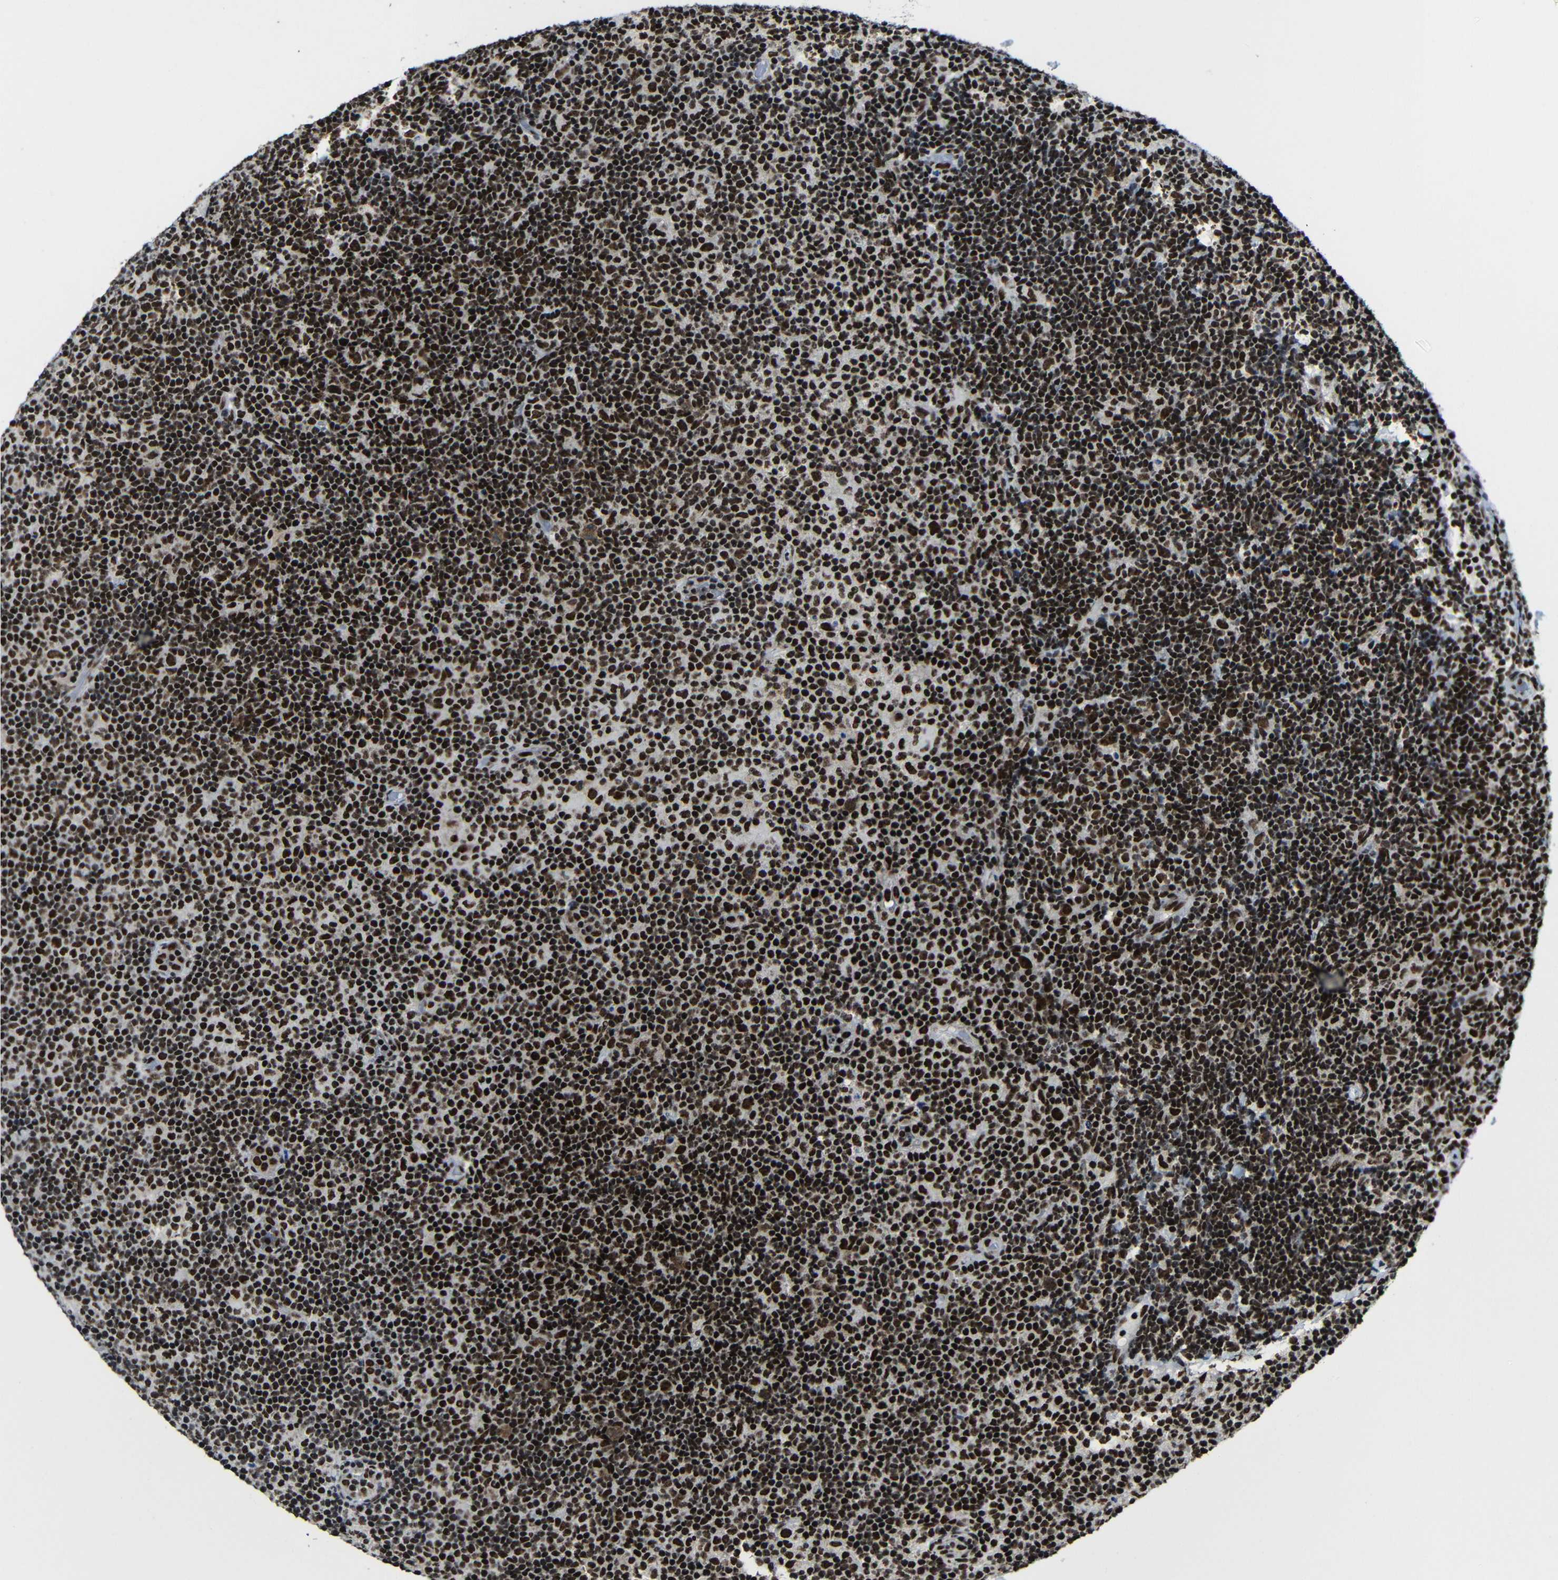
{"staining": {"intensity": "strong", "quantity": ">75%", "location": "nuclear"}, "tissue": "lymphoma", "cell_type": "Tumor cells", "image_type": "cancer", "snomed": [{"axis": "morphology", "description": "Malignant lymphoma, non-Hodgkin's type, Low grade"}, {"axis": "topography", "description": "Lymph node"}], "caption": "An image of malignant lymphoma, non-Hodgkin's type (low-grade) stained for a protein displays strong nuclear brown staining in tumor cells.", "gene": "PTBP1", "patient": {"sex": "male", "age": 83}}